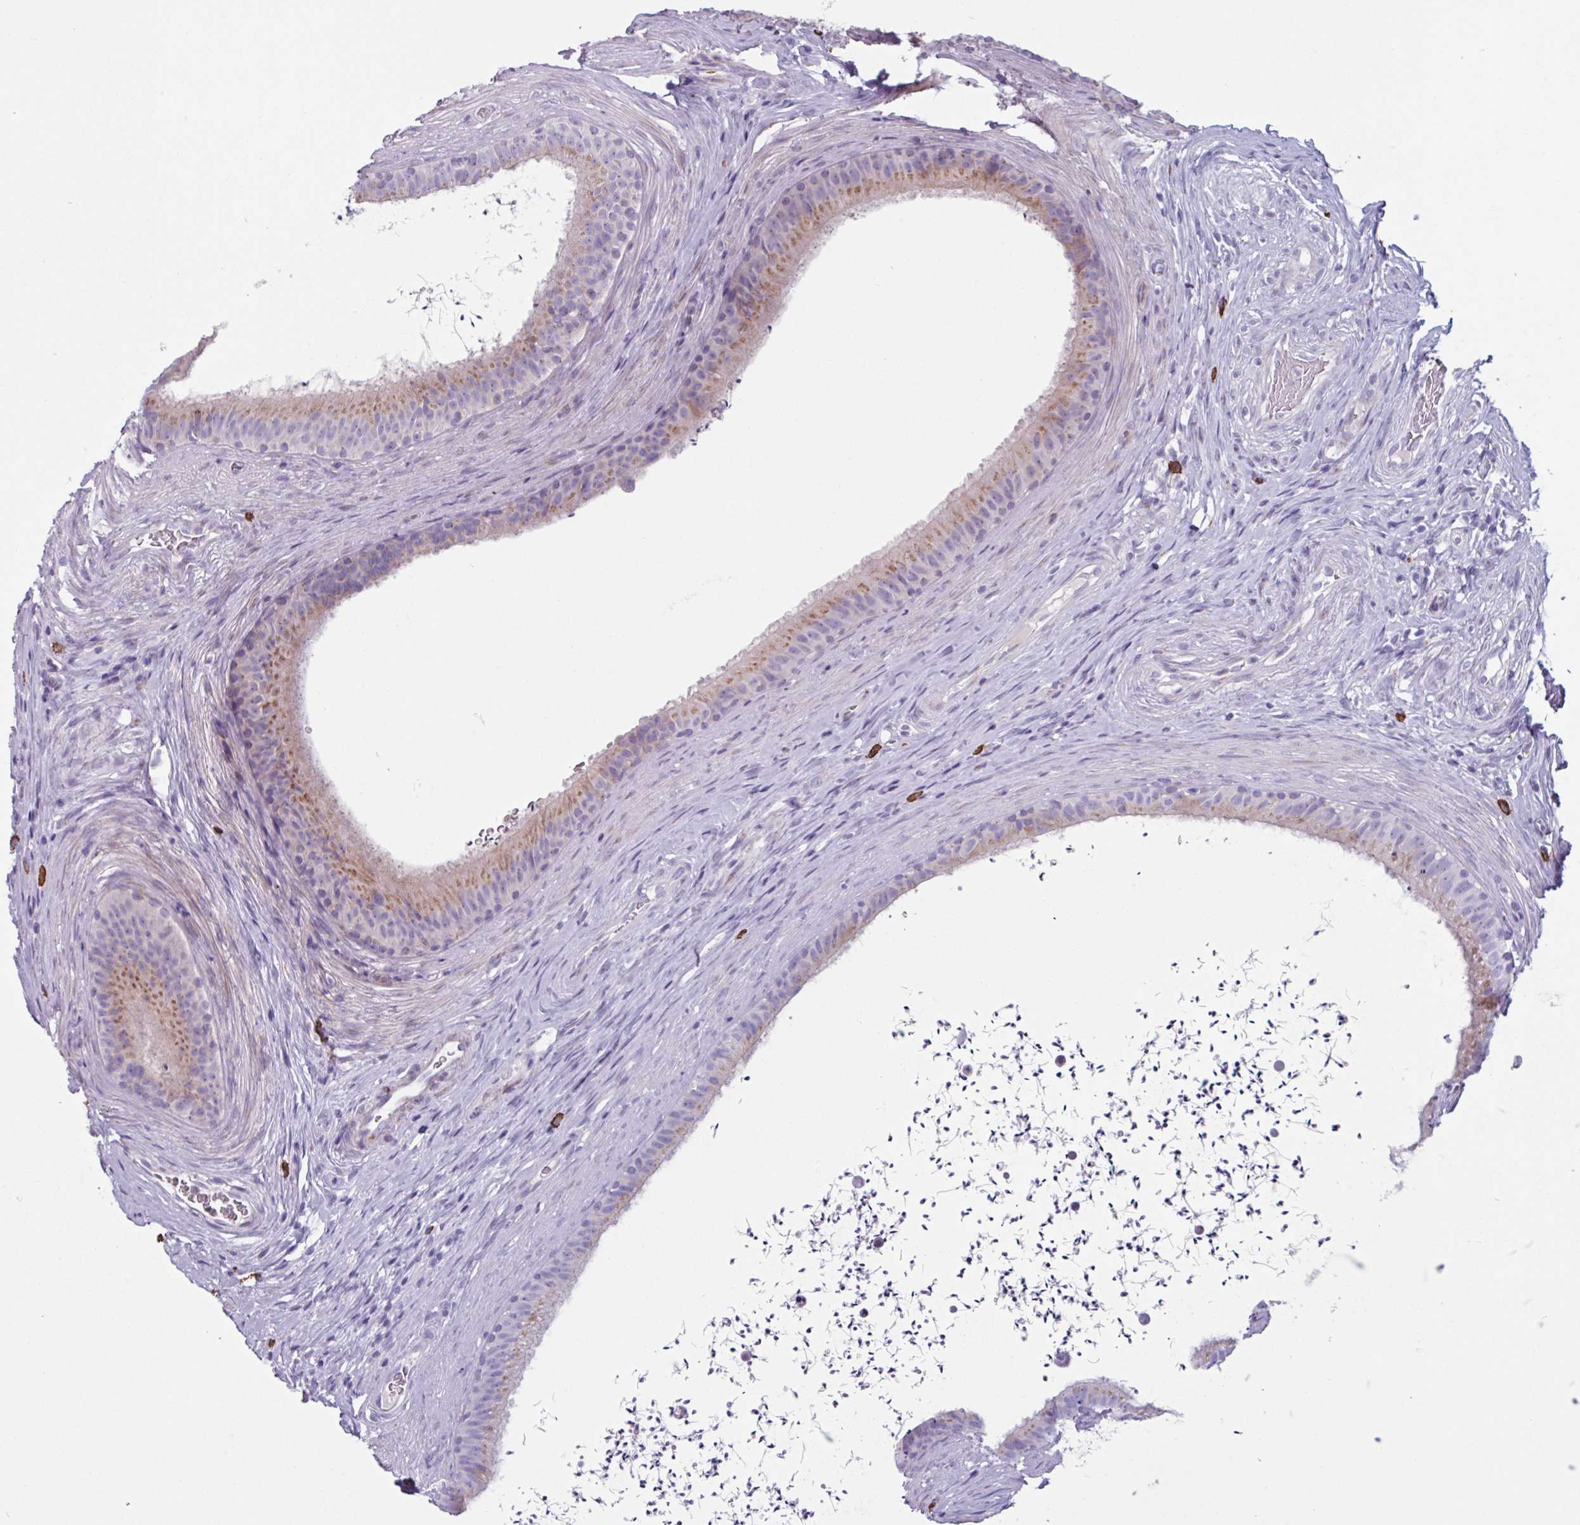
{"staining": {"intensity": "moderate", "quantity": "25%-75%", "location": "cytoplasmic/membranous"}, "tissue": "epididymis", "cell_type": "Glandular cells", "image_type": "normal", "snomed": [{"axis": "morphology", "description": "Normal tissue, NOS"}, {"axis": "topography", "description": "Testis"}, {"axis": "topography", "description": "Epididymis"}], "caption": "Moderate cytoplasmic/membranous staining for a protein is identified in approximately 25%-75% of glandular cells of normal epididymis using IHC.", "gene": "ADGRE1", "patient": {"sex": "male", "age": 41}}